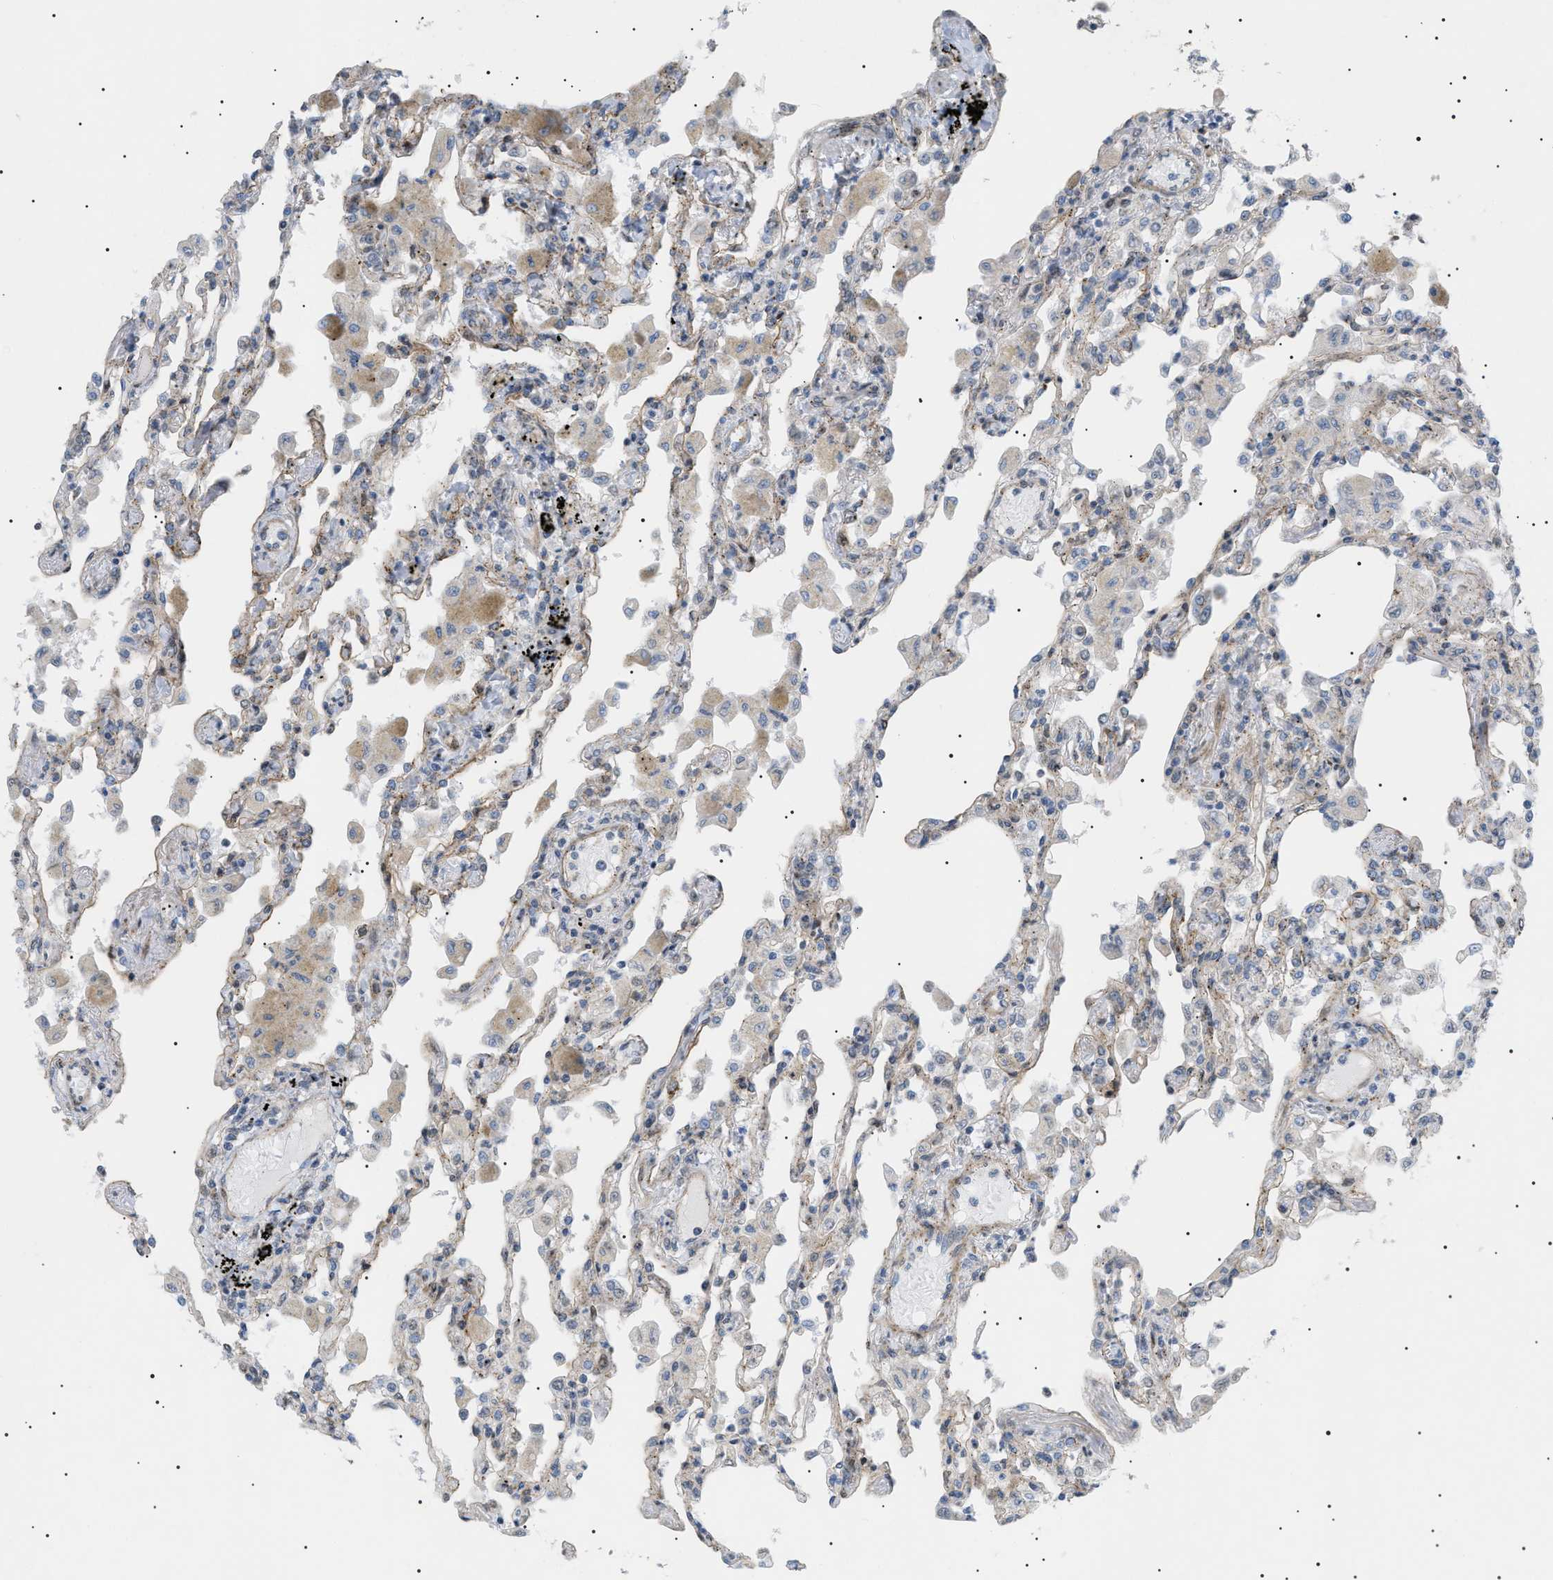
{"staining": {"intensity": "negative", "quantity": "none", "location": "none"}, "tissue": "lung", "cell_type": "Alveolar cells", "image_type": "normal", "snomed": [{"axis": "morphology", "description": "Normal tissue, NOS"}, {"axis": "topography", "description": "Bronchus"}, {"axis": "topography", "description": "Lung"}], "caption": "A histopathology image of human lung is negative for staining in alveolar cells. (Immunohistochemistry, brightfield microscopy, high magnification).", "gene": "SFXN5", "patient": {"sex": "female", "age": 49}}